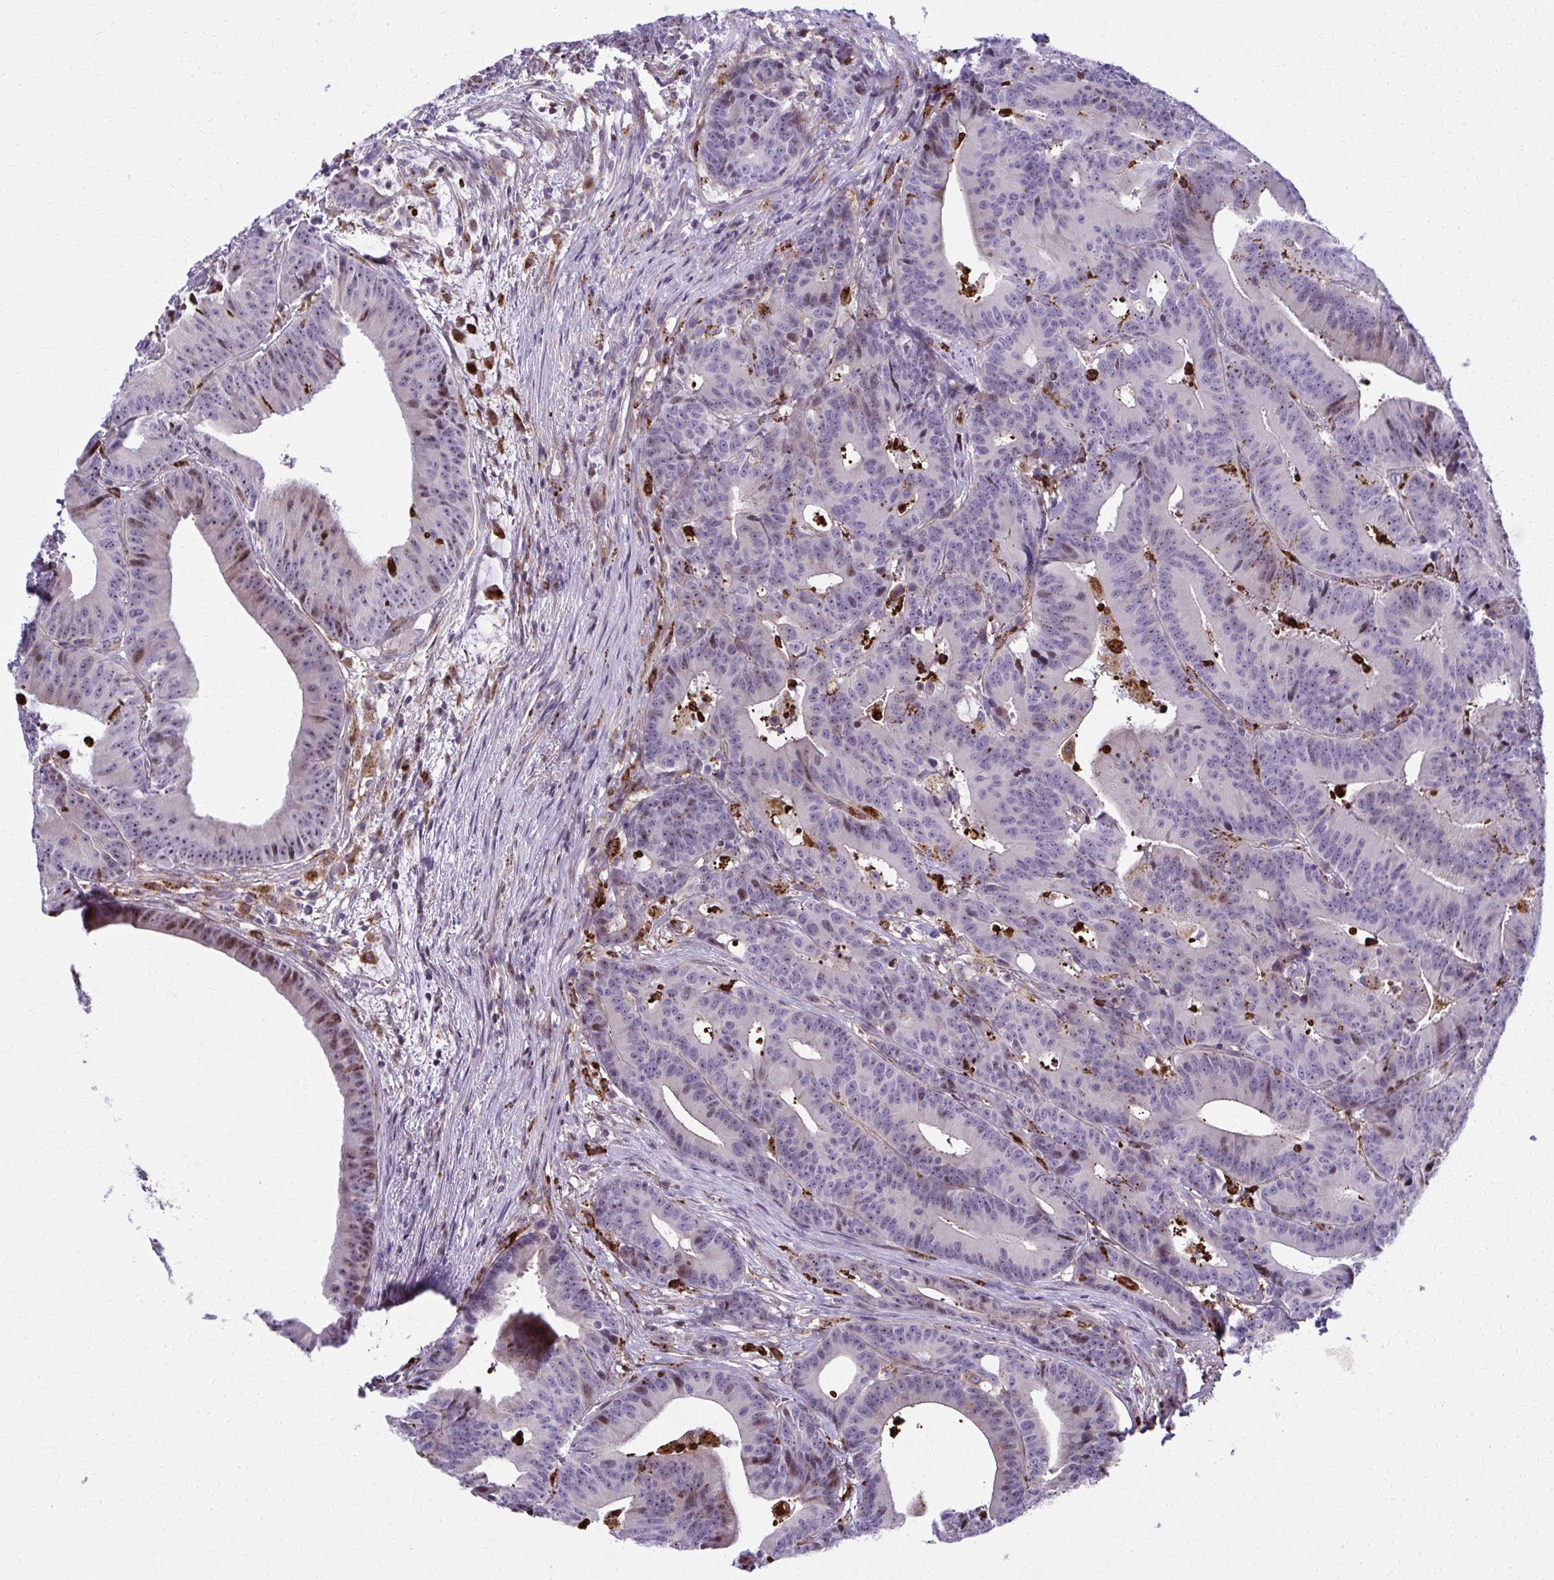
{"staining": {"intensity": "moderate", "quantity": "25%-75%", "location": "cytoplasmic/membranous,nuclear"}, "tissue": "colorectal cancer", "cell_type": "Tumor cells", "image_type": "cancer", "snomed": [{"axis": "morphology", "description": "Adenocarcinoma, NOS"}, {"axis": "topography", "description": "Colon"}], "caption": "This is an image of IHC staining of colorectal cancer (adenocarcinoma), which shows moderate staining in the cytoplasmic/membranous and nuclear of tumor cells.", "gene": "LRRC4B", "patient": {"sex": "female", "age": 78}}